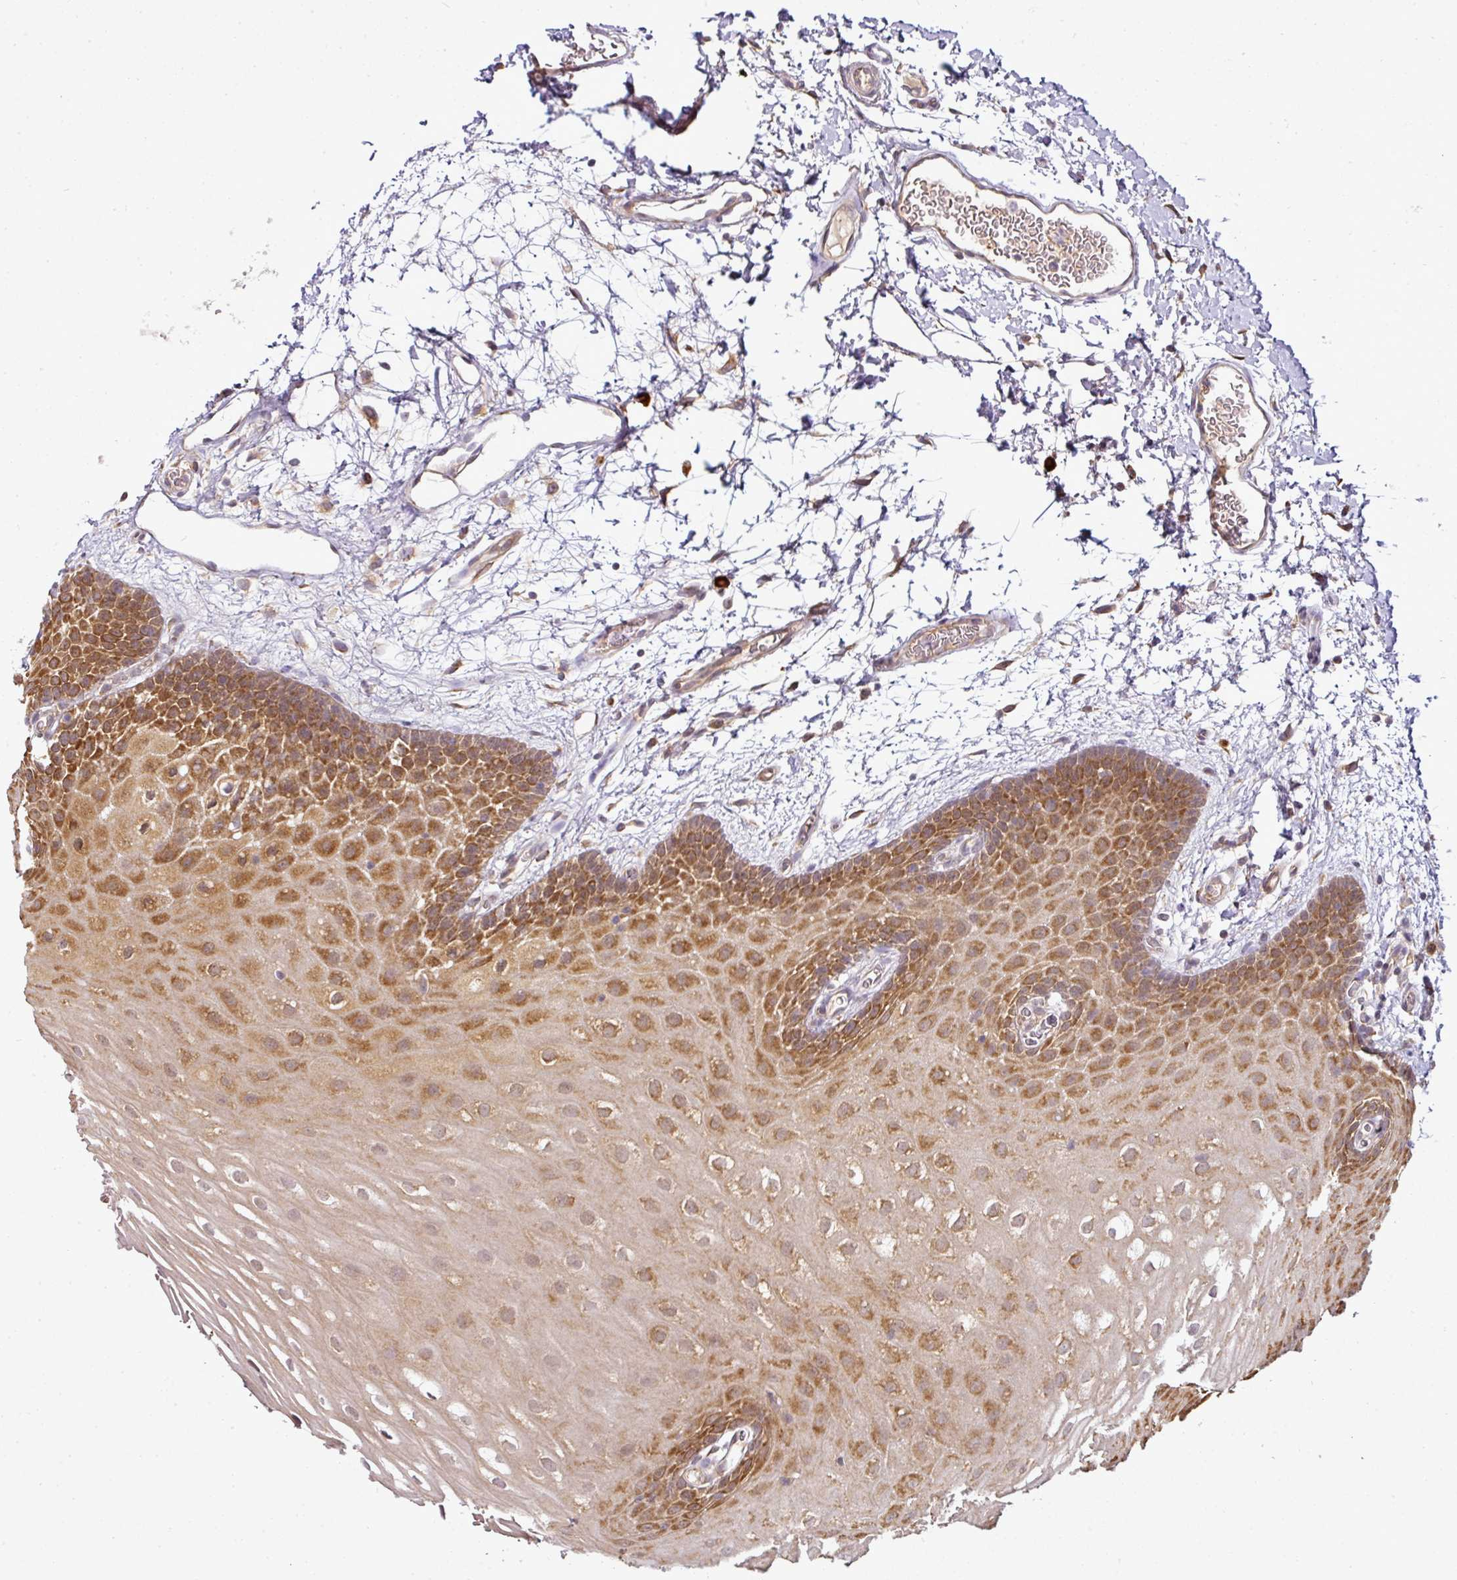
{"staining": {"intensity": "moderate", "quantity": ">75%", "location": "cytoplasmic/membranous"}, "tissue": "oral mucosa", "cell_type": "Squamous epithelial cells", "image_type": "normal", "snomed": [{"axis": "morphology", "description": "Normal tissue, NOS"}, {"axis": "morphology", "description": "Squamous cell carcinoma, NOS"}, {"axis": "topography", "description": "Oral tissue"}, {"axis": "topography", "description": "Tounge, NOS"}, {"axis": "topography", "description": "Head-Neck"}], "caption": "A photomicrograph showing moderate cytoplasmic/membranous positivity in about >75% of squamous epithelial cells in unremarkable oral mucosa, as visualized by brown immunohistochemical staining.", "gene": "RBM14", "patient": {"sex": "male", "age": 76}}